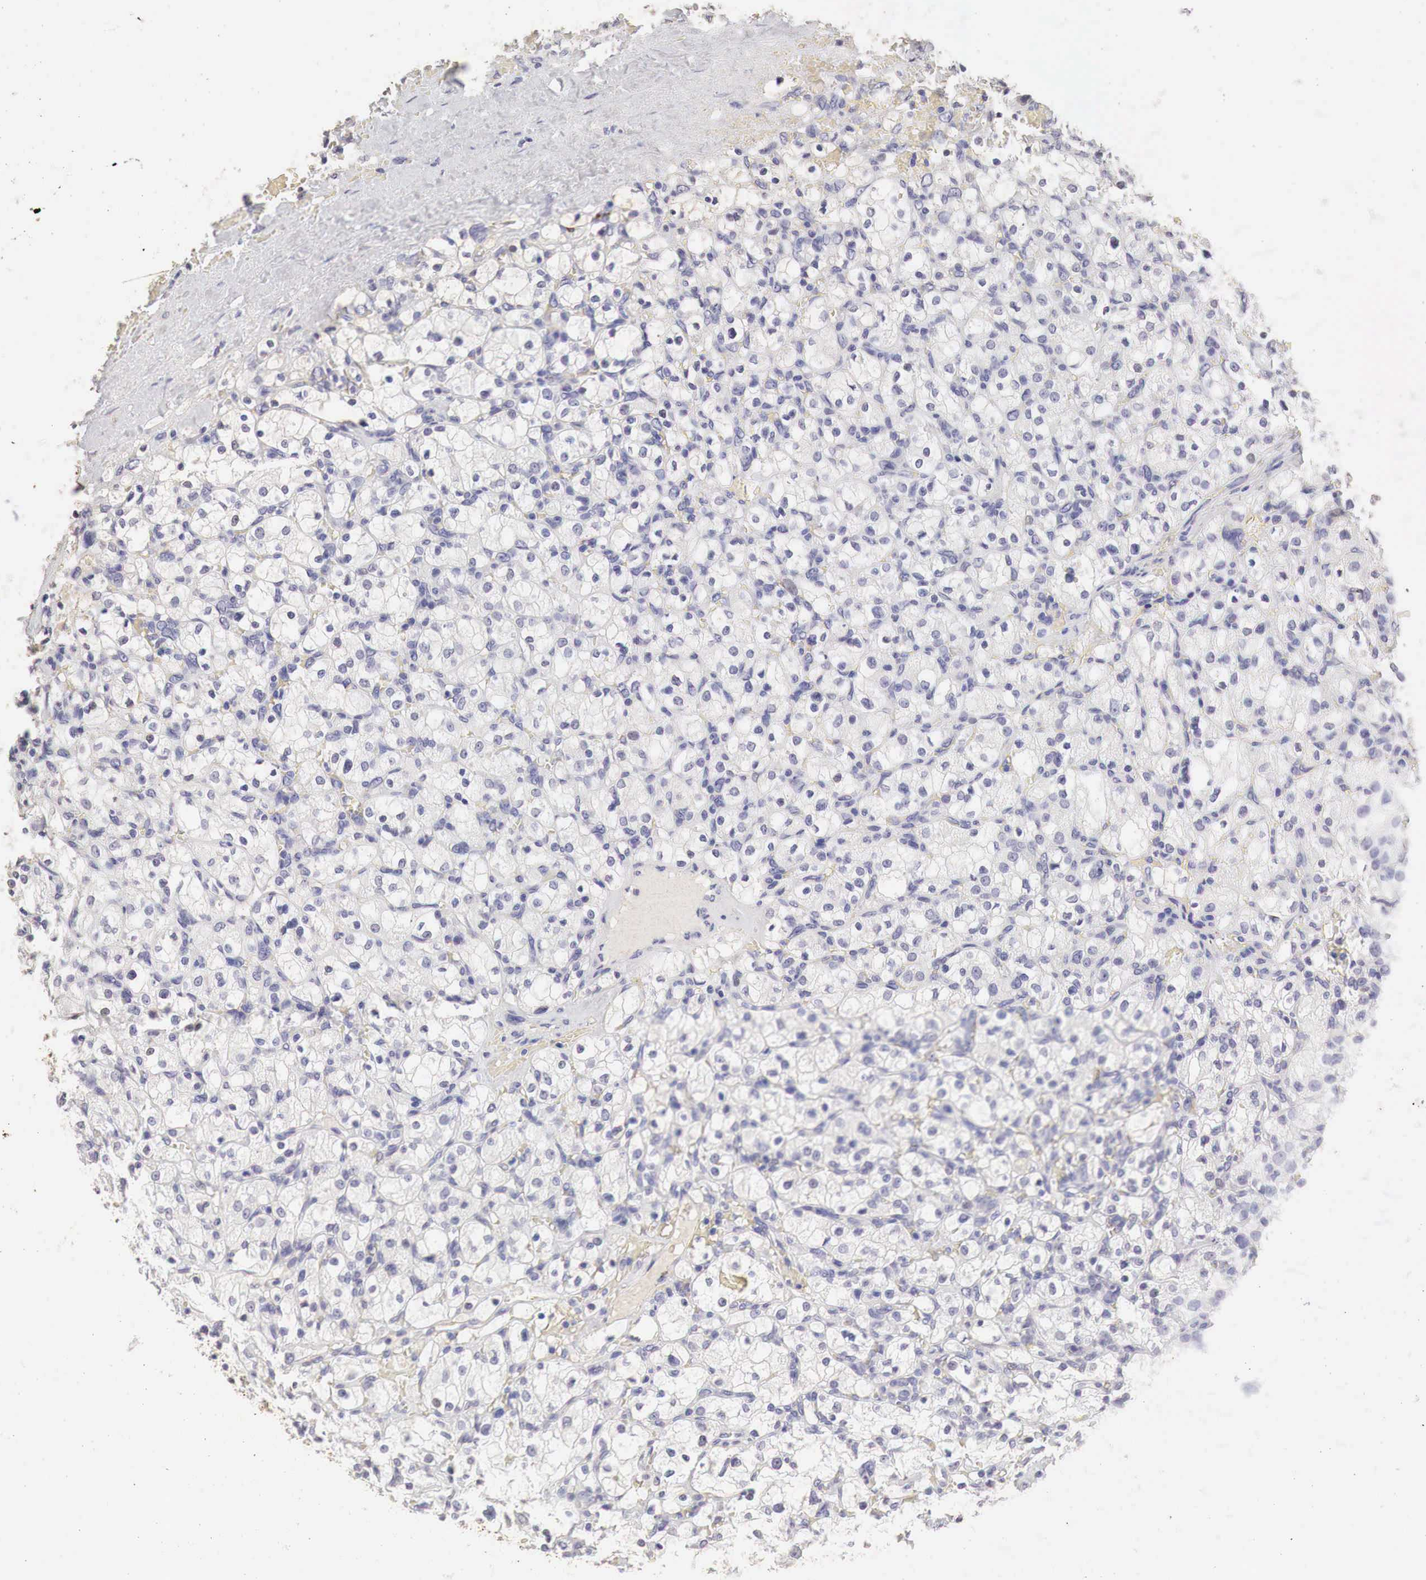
{"staining": {"intensity": "negative", "quantity": "none", "location": "none"}, "tissue": "renal cancer", "cell_type": "Tumor cells", "image_type": "cancer", "snomed": [{"axis": "morphology", "description": "Adenocarcinoma, NOS"}, {"axis": "topography", "description": "Kidney"}], "caption": "DAB immunohistochemical staining of human renal cancer reveals no significant expression in tumor cells.", "gene": "OTC", "patient": {"sex": "female", "age": 83}}